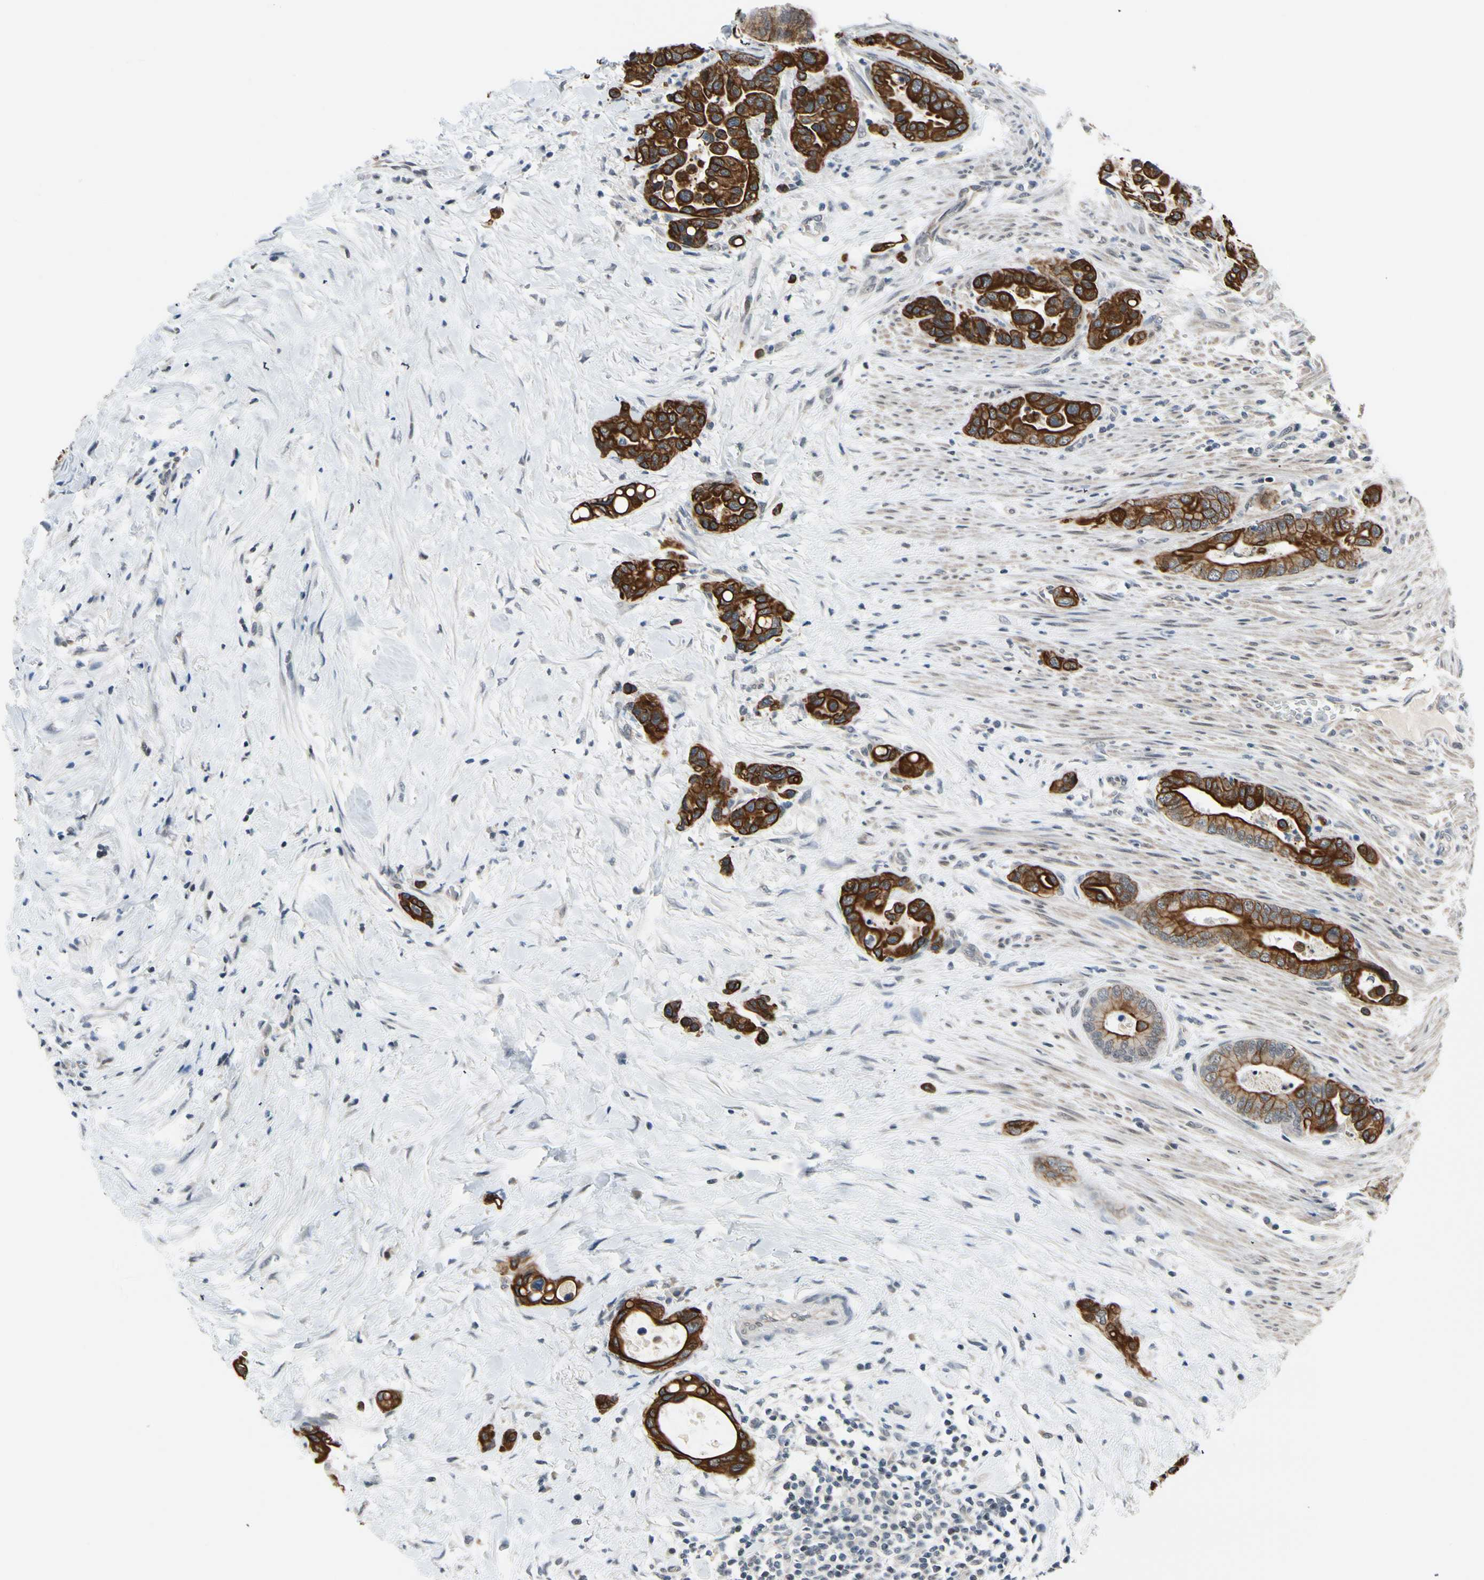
{"staining": {"intensity": "strong", "quantity": ">75%", "location": "cytoplasmic/membranous"}, "tissue": "colorectal cancer", "cell_type": "Tumor cells", "image_type": "cancer", "snomed": [{"axis": "morphology", "description": "Normal tissue, NOS"}, {"axis": "morphology", "description": "Adenocarcinoma, NOS"}, {"axis": "topography", "description": "Colon"}], "caption": "Approximately >75% of tumor cells in human colorectal cancer reveal strong cytoplasmic/membranous protein positivity as visualized by brown immunohistochemical staining.", "gene": "TAF12", "patient": {"sex": "male", "age": 82}}